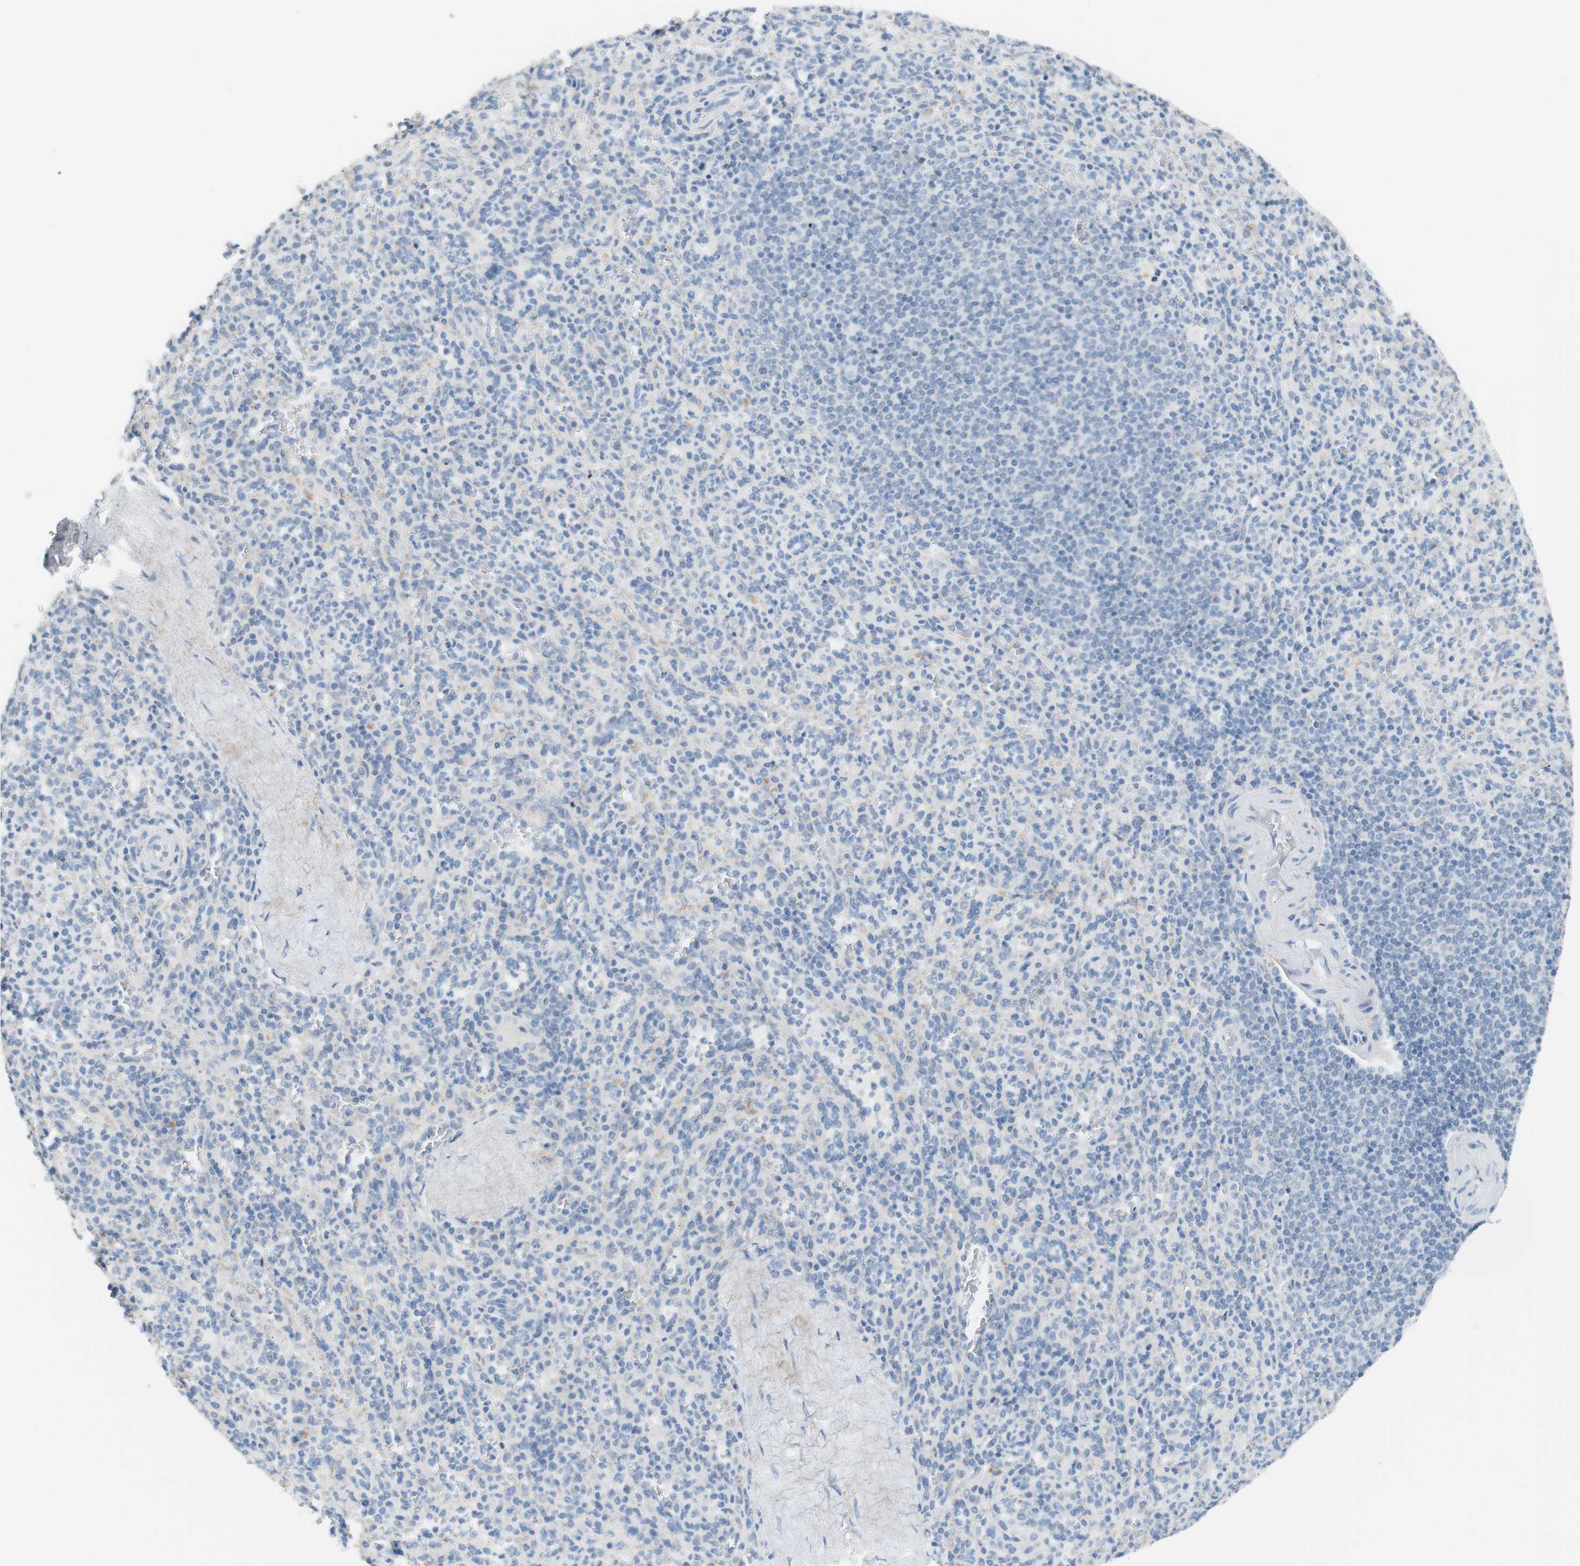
{"staining": {"intensity": "negative", "quantity": "none", "location": "none"}, "tissue": "spleen", "cell_type": "Cells in red pulp", "image_type": "normal", "snomed": [{"axis": "morphology", "description": "Normal tissue, NOS"}, {"axis": "topography", "description": "Spleen"}], "caption": "Cells in red pulp show no significant protein staining in normal spleen.", "gene": "FOSL1", "patient": {"sex": "male", "age": 36}}